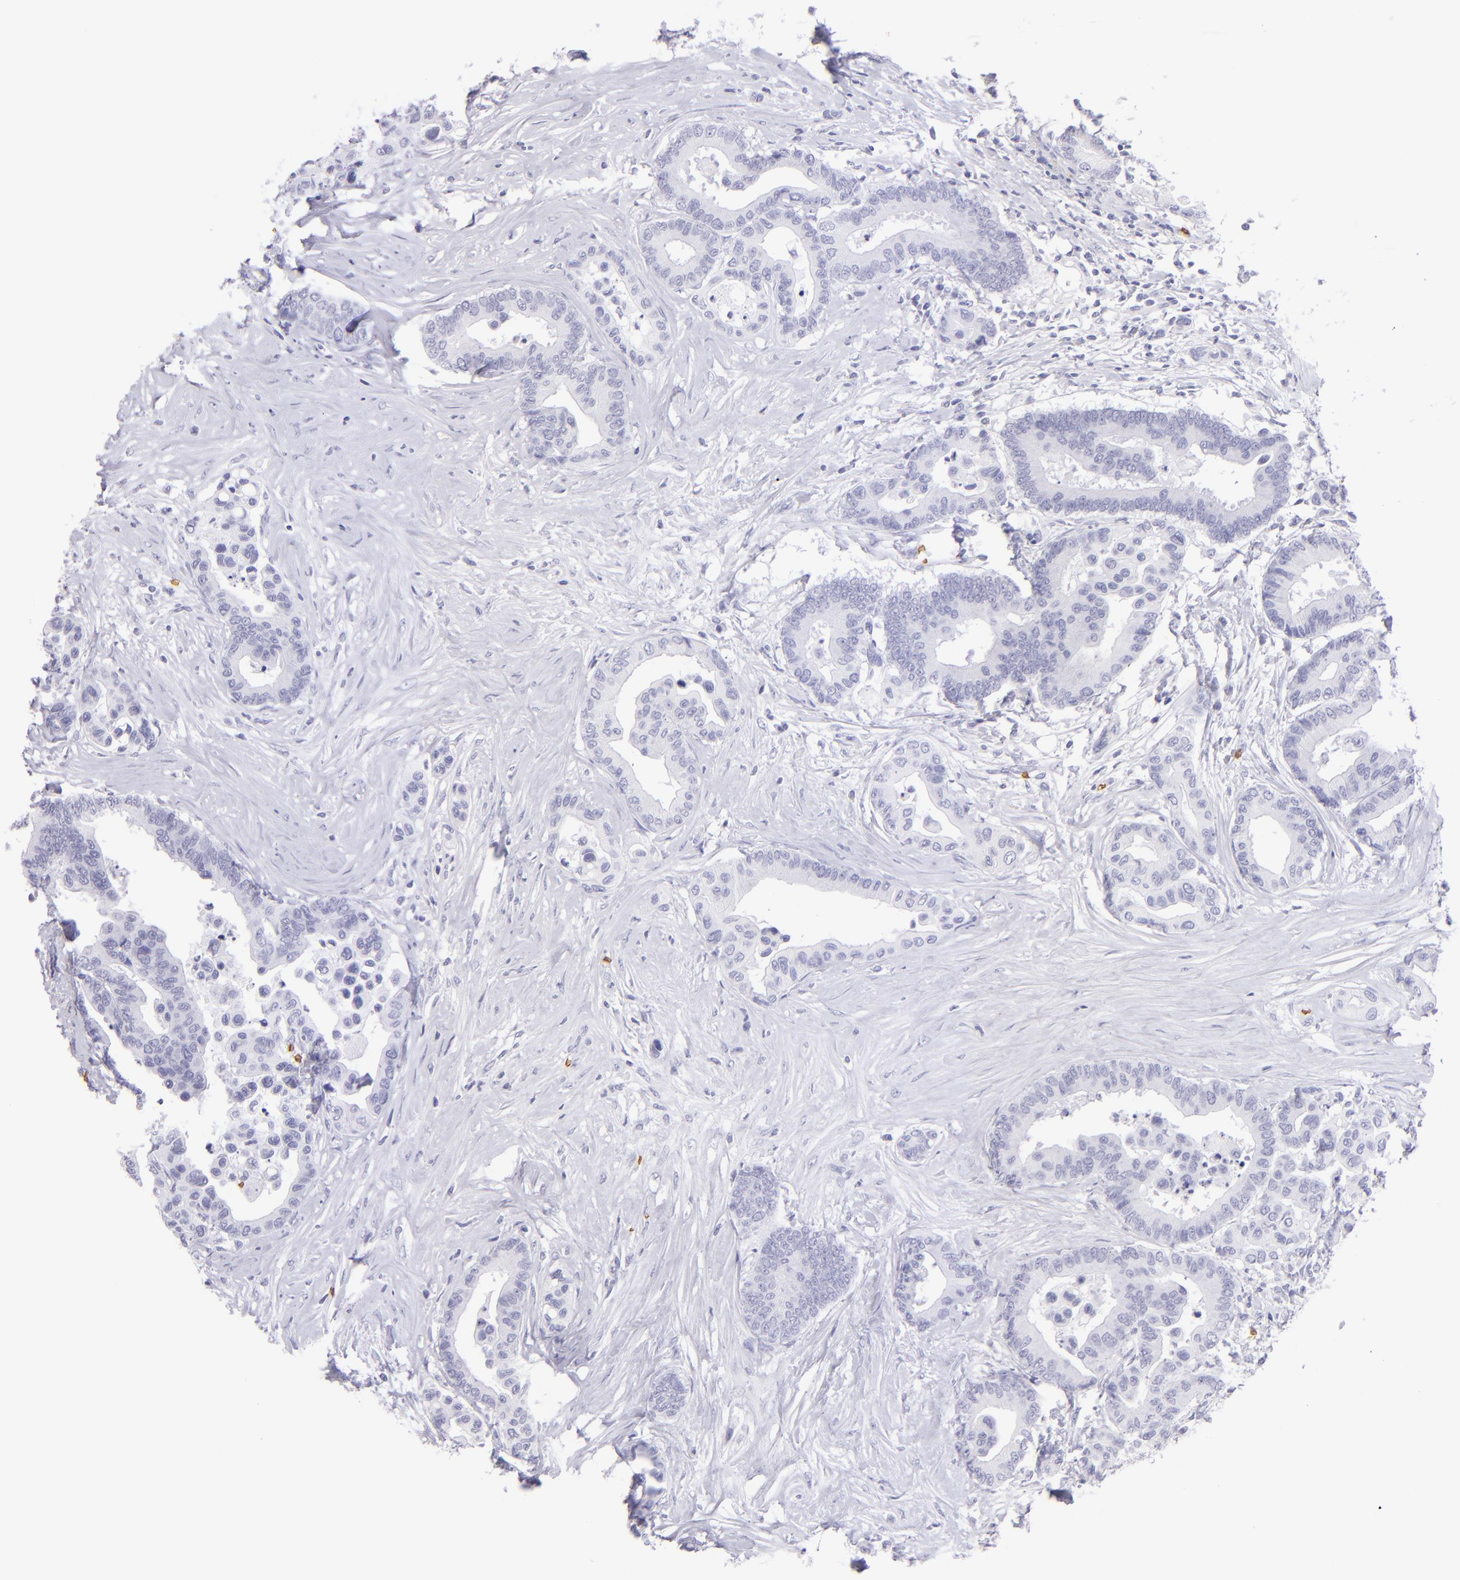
{"staining": {"intensity": "negative", "quantity": "none", "location": "none"}, "tissue": "colorectal cancer", "cell_type": "Tumor cells", "image_type": "cancer", "snomed": [{"axis": "morphology", "description": "Adenocarcinoma, NOS"}, {"axis": "topography", "description": "Colon"}], "caption": "An image of colorectal adenocarcinoma stained for a protein demonstrates no brown staining in tumor cells.", "gene": "GYPA", "patient": {"sex": "male", "age": 82}}